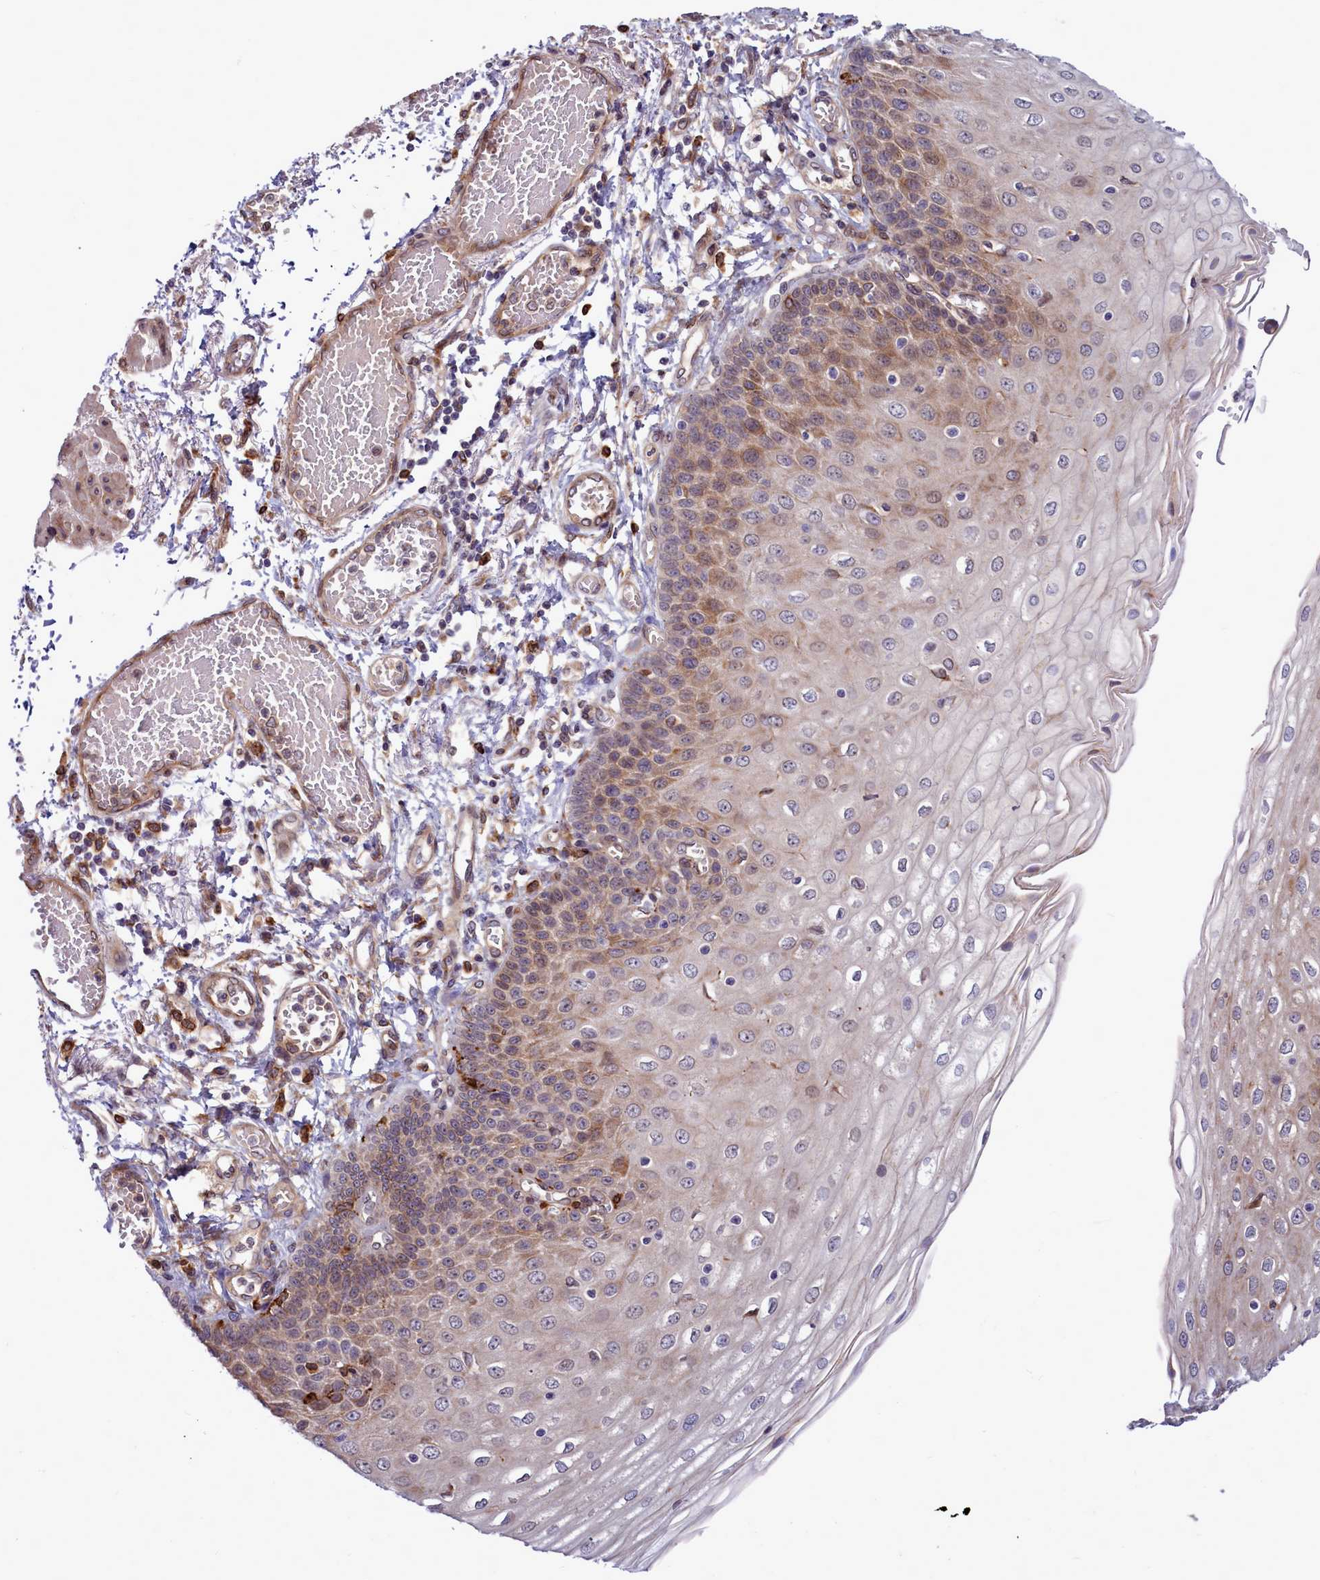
{"staining": {"intensity": "moderate", "quantity": "25%-75%", "location": "cytoplasmic/membranous"}, "tissue": "esophagus", "cell_type": "Squamous epithelial cells", "image_type": "normal", "snomed": [{"axis": "morphology", "description": "Normal tissue, NOS"}, {"axis": "topography", "description": "Esophagus"}], "caption": "DAB (3,3'-diaminobenzidine) immunohistochemical staining of unremarkable esophagus shows moderate cytoplasmic/membranous protein positivity in approximately 25%-75% of squamous epithelial cells. Nuclei are stained in blue.", "gene": "RAPGEF4", "patient": {"sex": "male", "age": 81}}